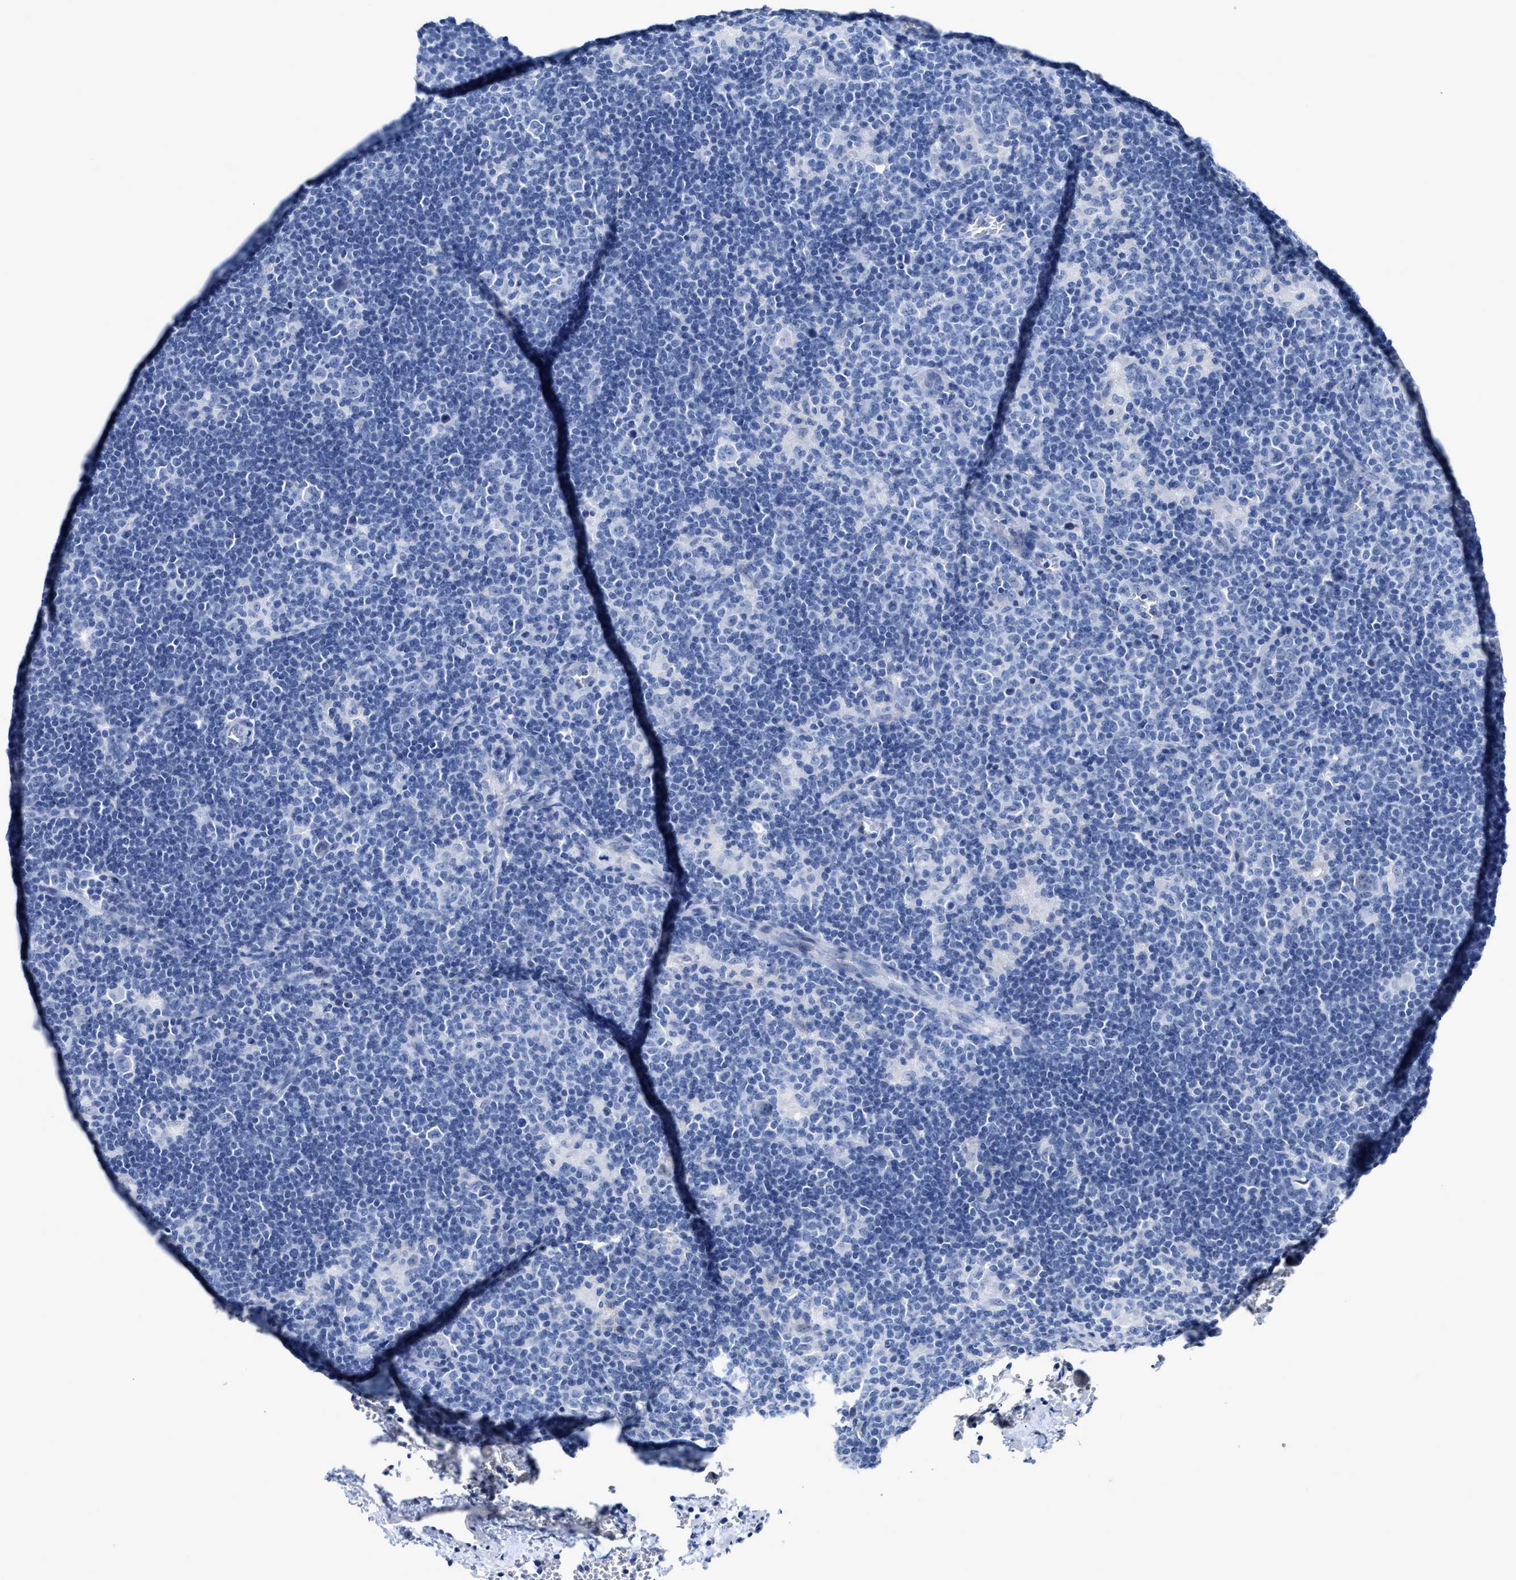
{"staining": {"intensity": "negative", "quantity": "none", "location": "none"}, "tissue": "lymphoma", "cell_type": "Tumor cells", "image_type": "cancer", "snomed": [{"axis": "morphology", "description": "Hodgkin's disease, NOS"}, {"axis": "topography", "description": "Lymph node"}], "caption": "An immunohistochemistry (IHC) photomicrograph of Hodgkin's disease is shown. There is no staining in tumor cells of Hodgkin's disease. Brightfield microscopy of immunohistochemistry (IHC) stained with DAB (brown) and hematoxylin (blue), captured at high magnification.", "gene": "CEACAM5", "patient": {"sex": "female", "age": 57}}